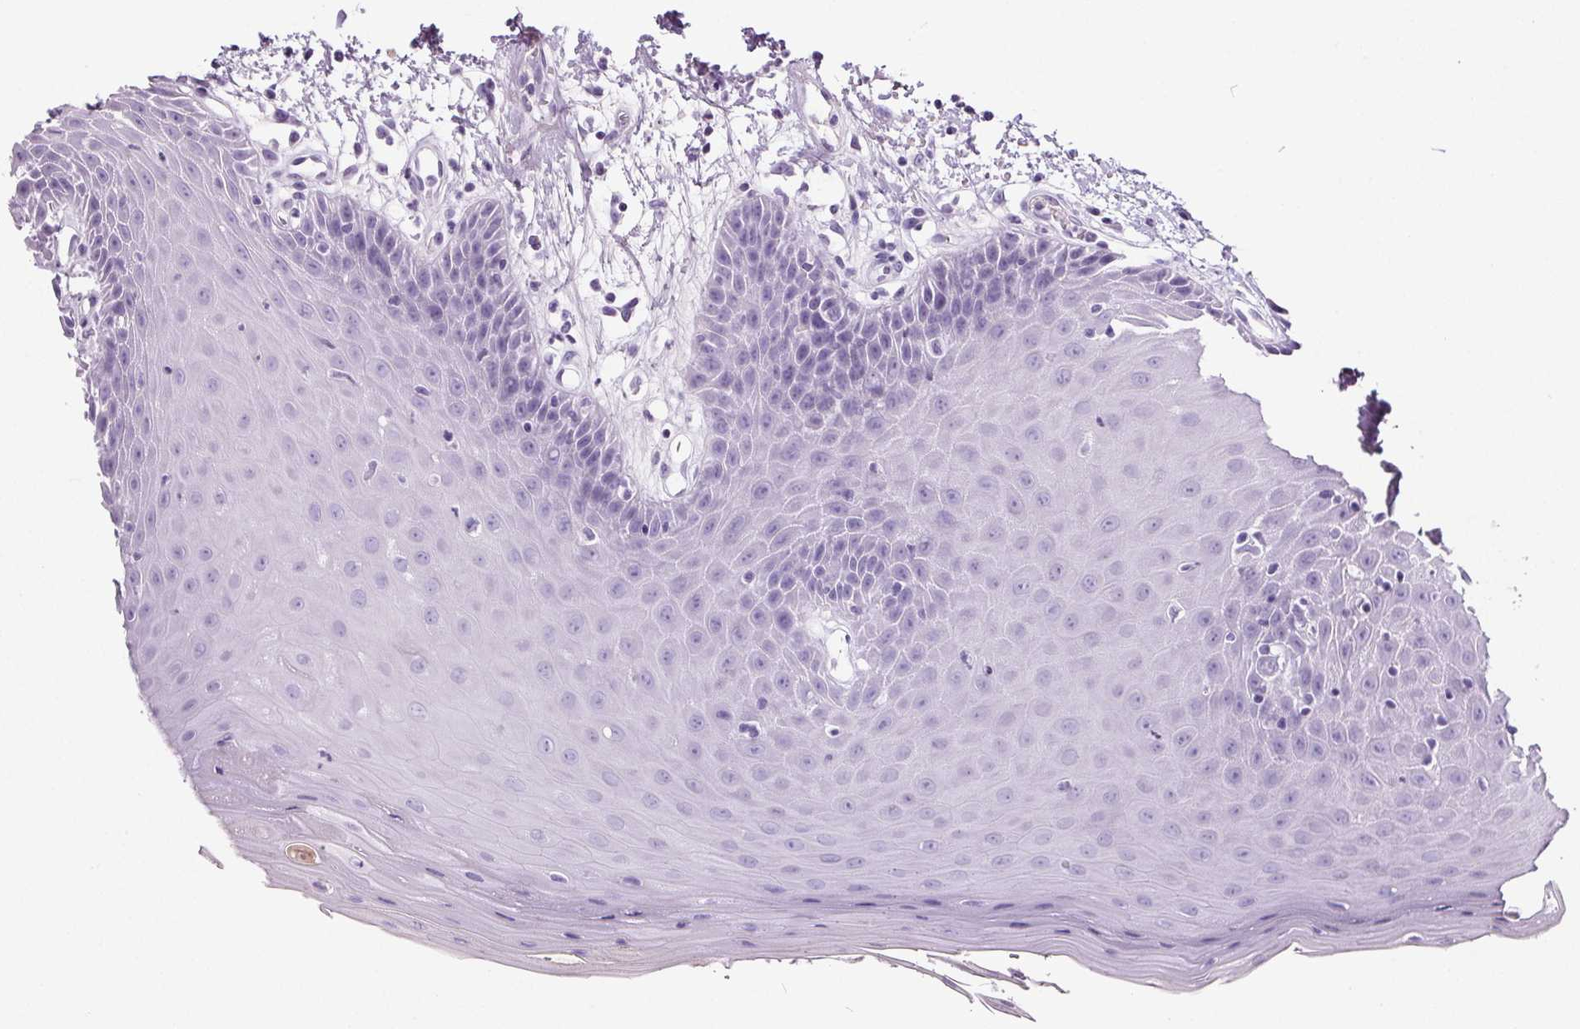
{"staining": {"intensity": "negative", "quantity": "none", "location": "none"}, "tissue": "oral mucosa", "cell_type": "Squamous epithelial cells", "image_type": "normal", "snomed": [{"axis": "morphology", "description": "Normal tissue, NOS"}, {"axis": "topography", "description": "Oral tissue"}, {"axis": "topography", "description": "Tounge, NOS"}], "caption": "Immunohistochemistry image of benign oral mucosa stained for a protein (brown), which reveals no staining in squamous epithelial cells. (DAB (3,3'-diaminobenzidine) IHC visualized using brightfield microscopy, high magnification).", "gene": "CD5L", "patient": {"sex": "female", "age": 59}}